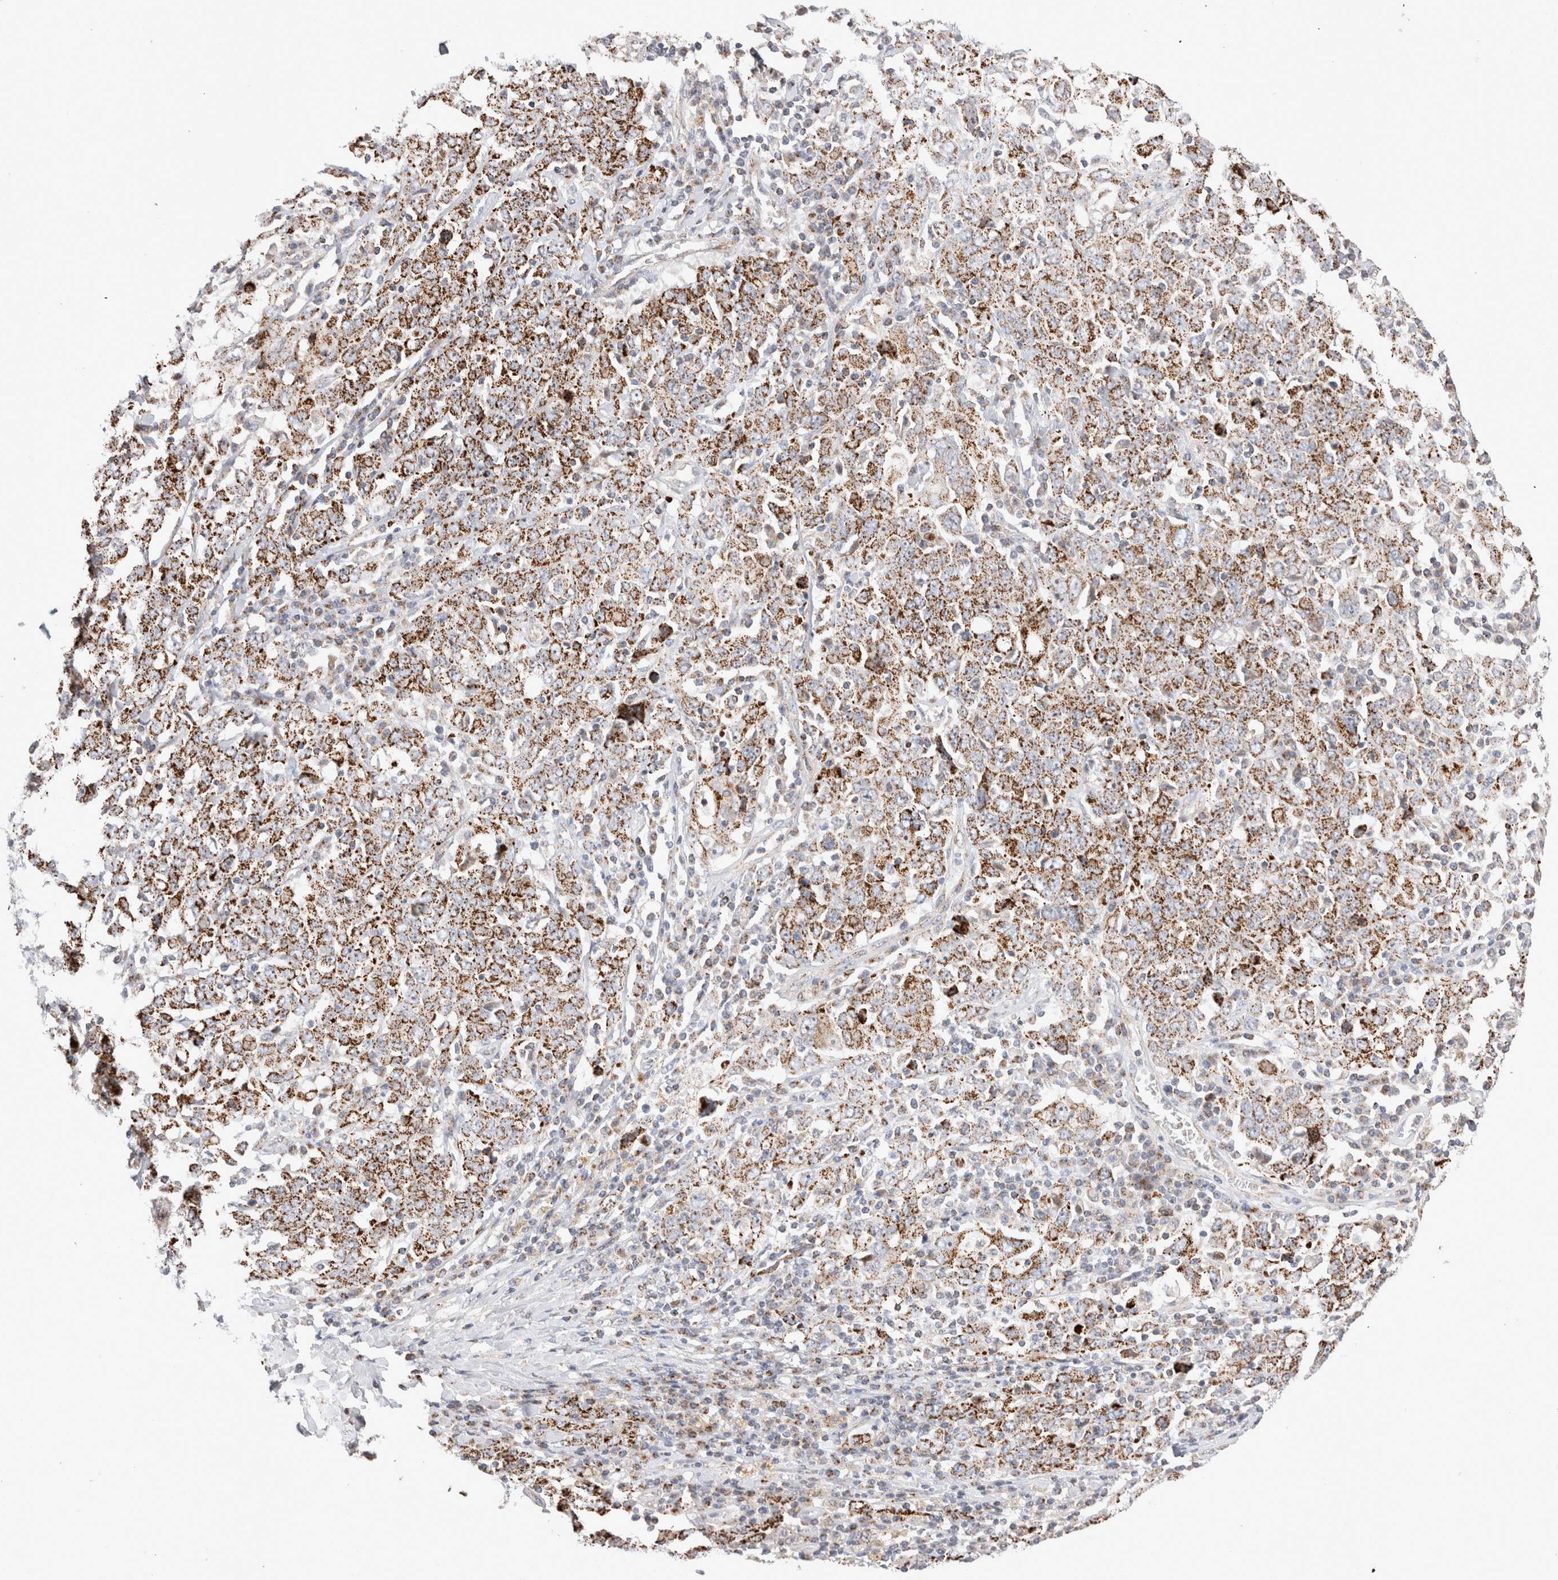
{"staining": {"intensity": "strong", "quantity": ">75%", "location": "cytoplasmic/membranous"}, "tissue": "ovarian cancer", "cell_type": "Tumor cells", "image_type": "cancer", "snomed": [{"axis": "morphology", "description": "Carcinoma, endometroid"}, {"axis": "topography", "description": "Ovary"}], "caption": "Protein expression by IHC displays strong cytoplasmic/membranous positivity in approximately >75% of tumor cells in endometroid carcinoma (ovarian).", "gene": "CHADL", "patient": {"sex": "female", "age": 62}}